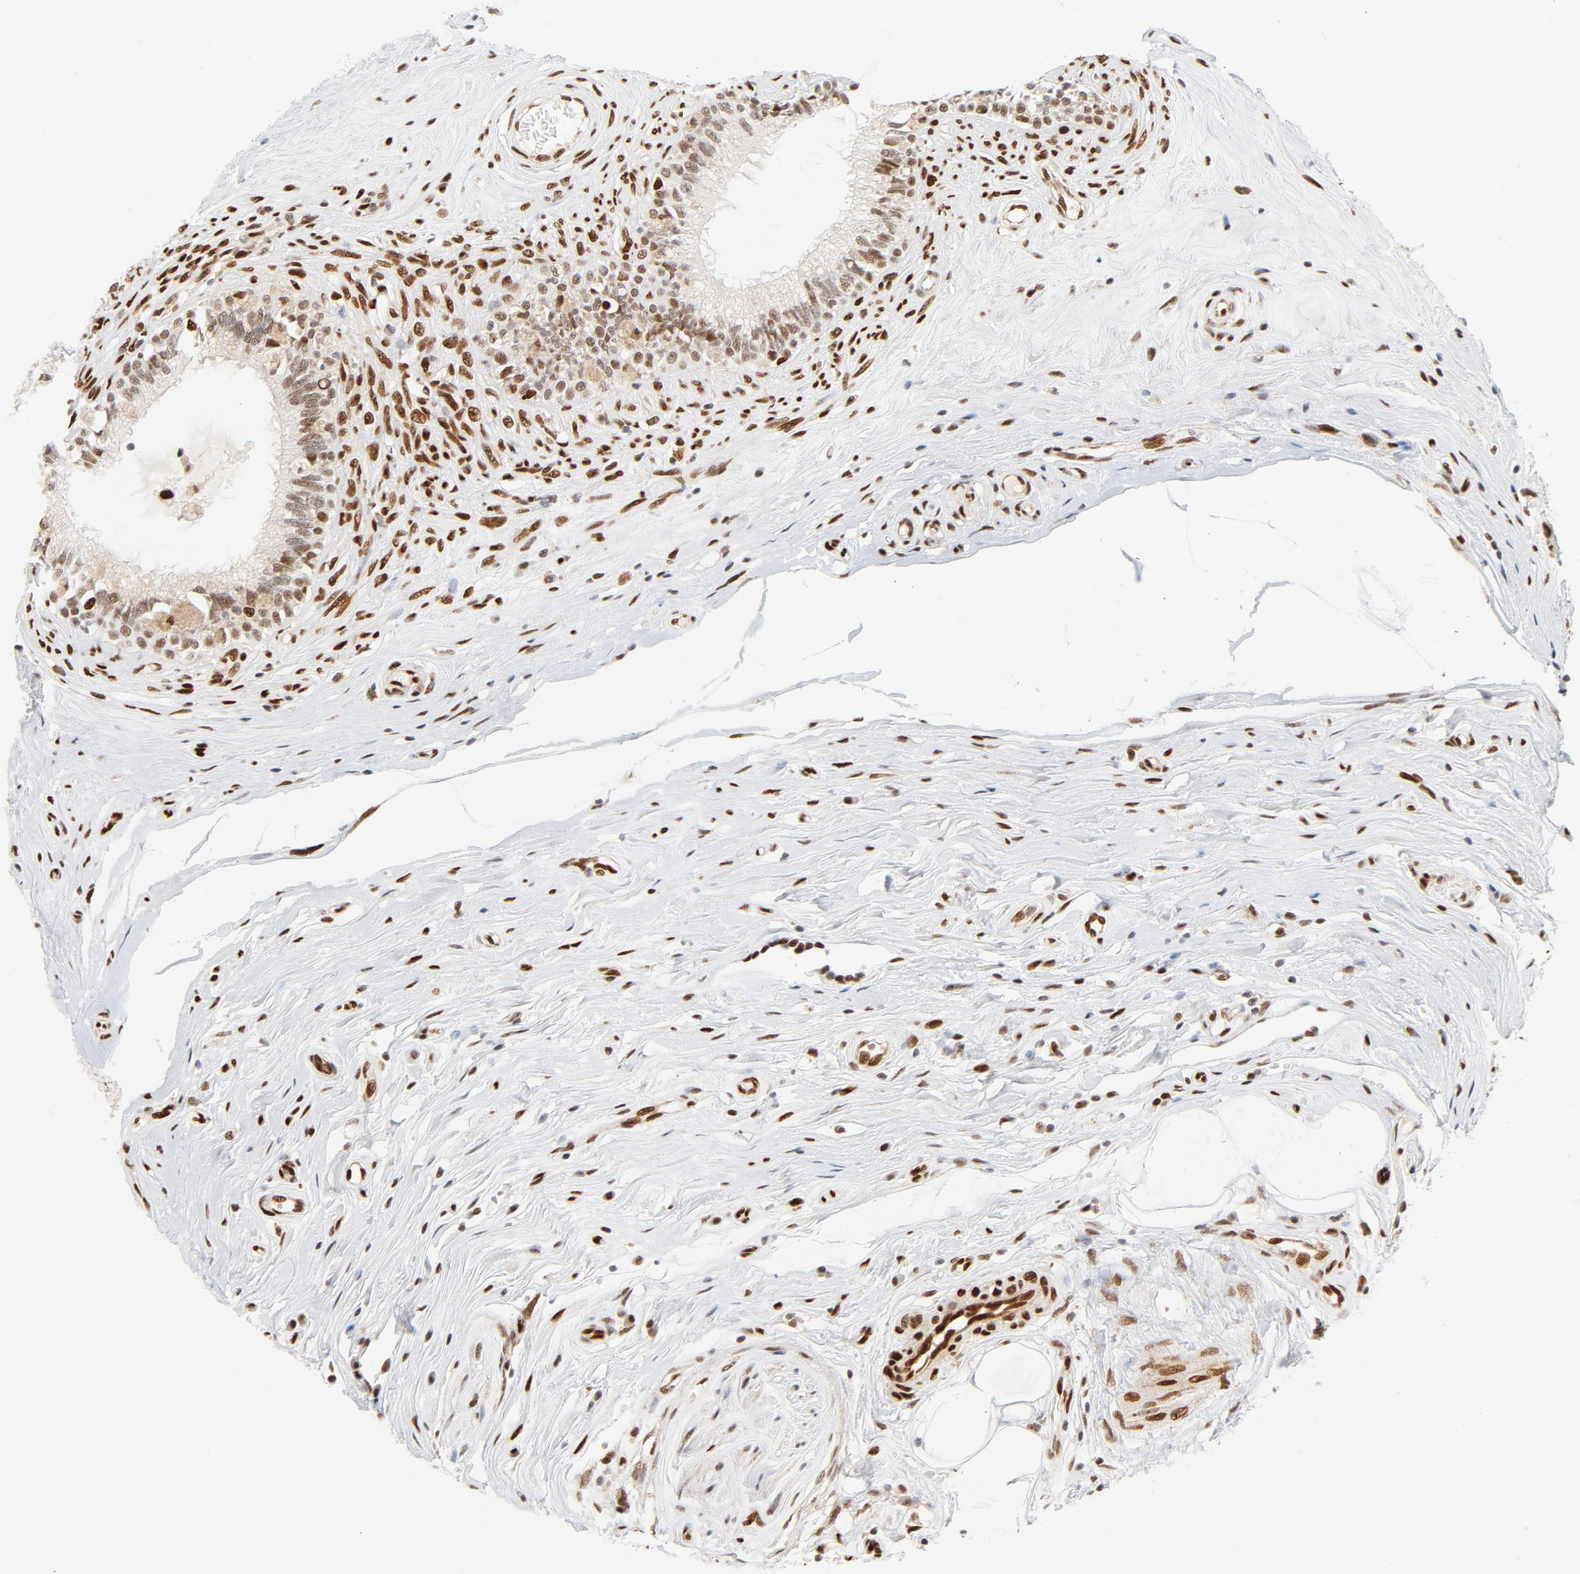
{"staining": {"intensity": "moderate", "quantity": ">75%", "location": "nuclear"}, "tissue": "epididymis", "cell_type": "Glandular cells", "image_type": "normal", "snomed": [{"axis": "morphology", "description": "Normal tissue, NOS"}, {"axis": "morphology", "description": "Inflammation, NOS"}, {"axis": "topography", "description": "Epididymis"}], "caption": "Epididymis was stained to show a protein in brown. There is medium levels of moderate nuclear expression in approximately >75% of glandular cells. The protein of interest is shown in brown color, while the nuclei are stained blue.", "gene": "MEF2A", "patient": {"sex": "male", "age": 84}}